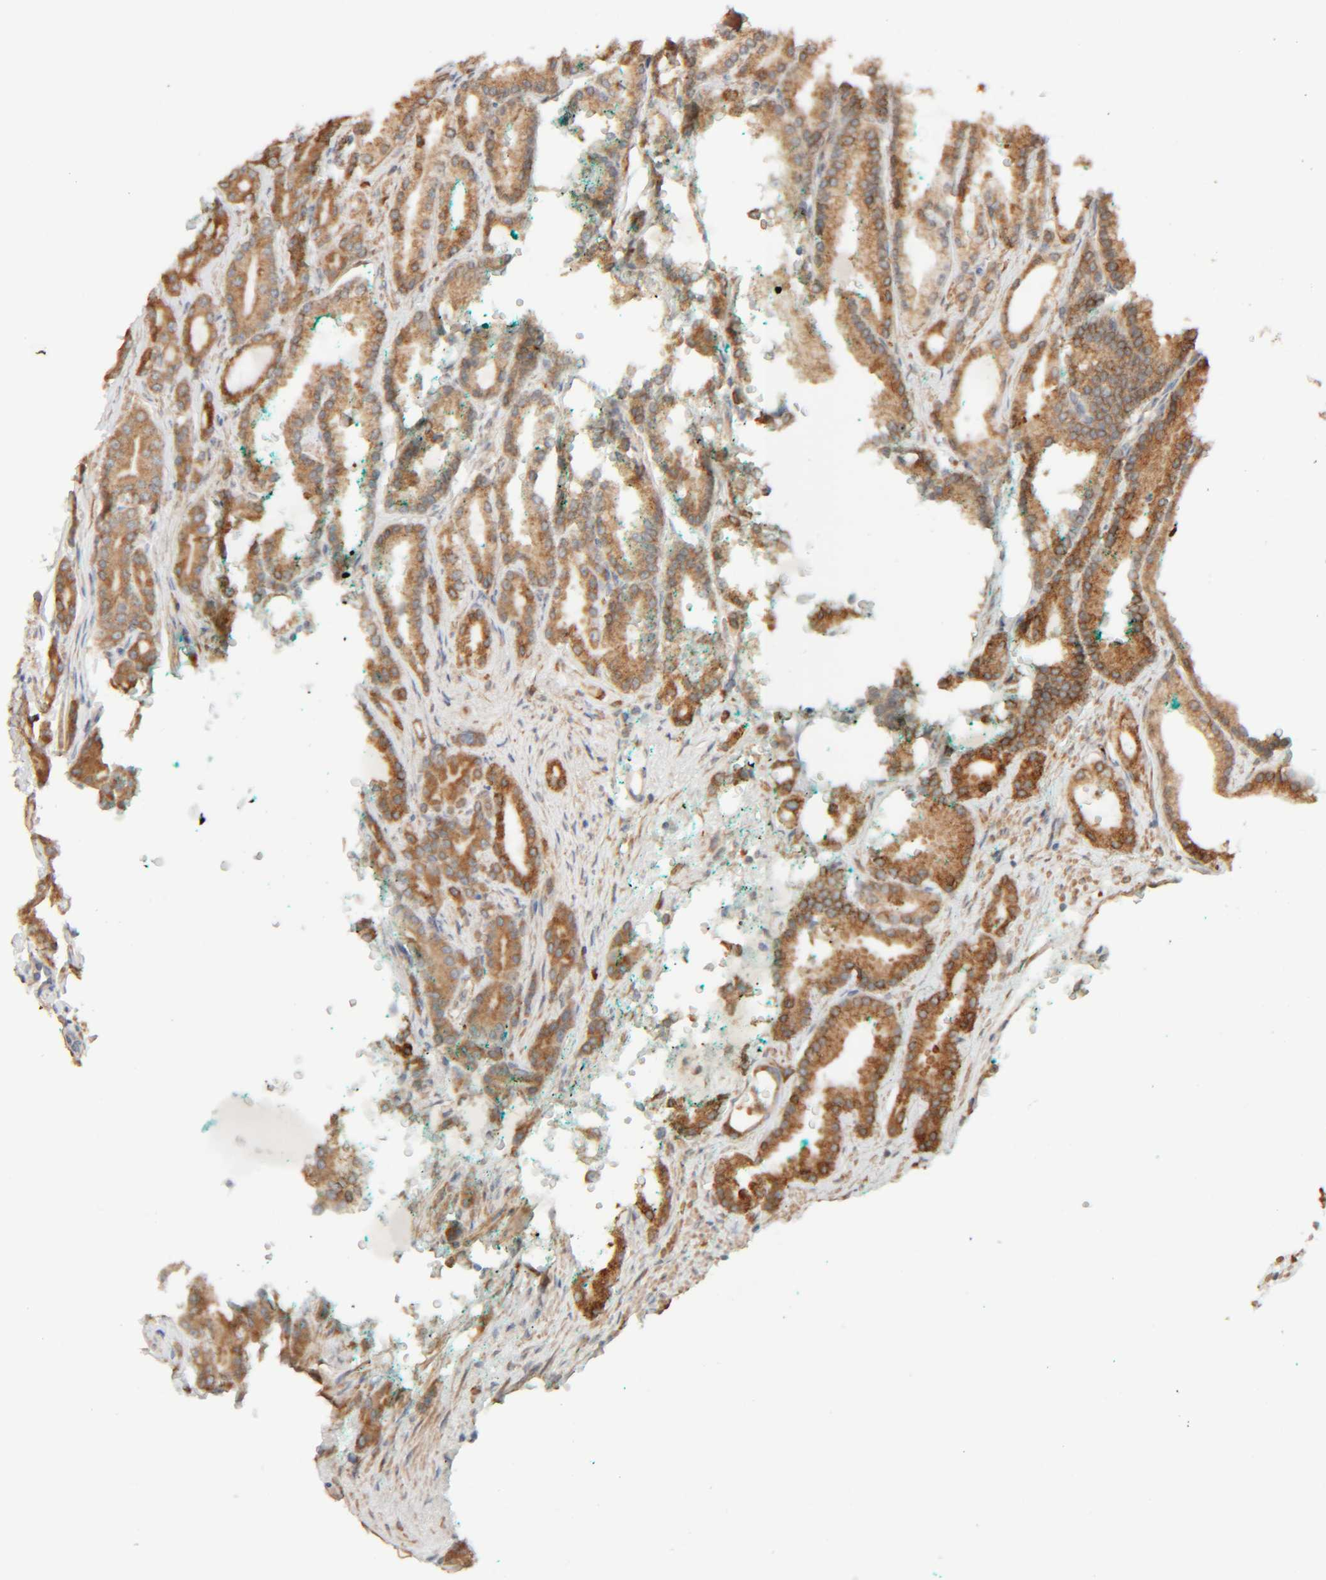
{"staining": {"intensity": "moderate", "quantity": ">75%", "location": "cytoplasmic/membranous"}, "tissue": "prostate cancer", "cell_type": "Tumor cells", "image_type": "cancer", "snomed": [{"axis": "morphology", "description": "Adenocarcinoma, High grade"}, {"axis": "topography", "description": "Prostate"}], "caption": "Prostate cancer (adenocarcinoma (high-grade)) stained for a protein (brown) shows moderate cytoplasmic/membranous positive expression in approximately >75% of tumor cells.", "gene": "INTS1", "patient": {"sex": "male", "age": 71}}